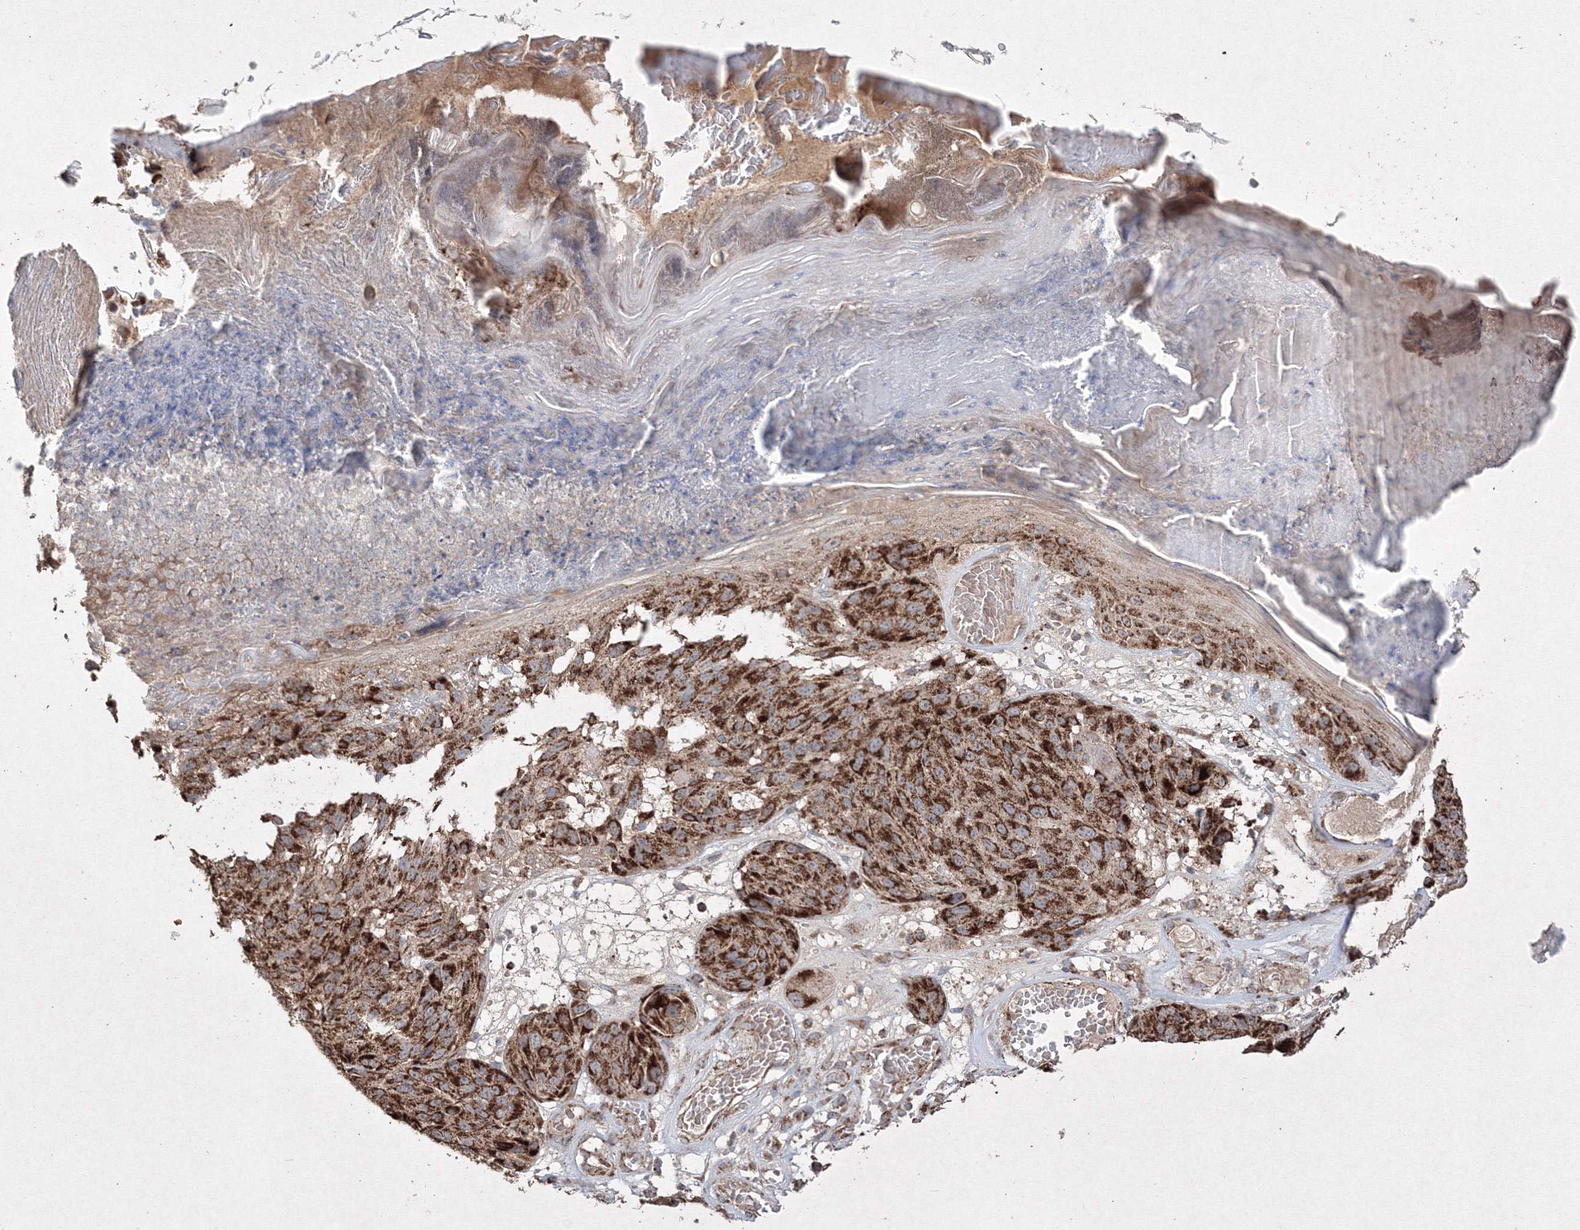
{"staining": {"intensity": "strong", "quantity": ">75%", "location": "cytoplasmic/membranous"}, "tissue": "melanoma", "cell_type": "Tumor cells", "image_type": "cancer", "snomed": [{"axis": "morphology", "description": "Malignant melanoma, NOS"}, {"axis": "topography", "description": "Skin"}], "caption": "IHC image of melanoma stained for a protein (brown), which demonstrates high levels of strong cytoplasmic/membranous positivity in approximately >75% of tumor cells.", "gene": "GRSF1", "patient": {"sex": "male", "age": 83}}